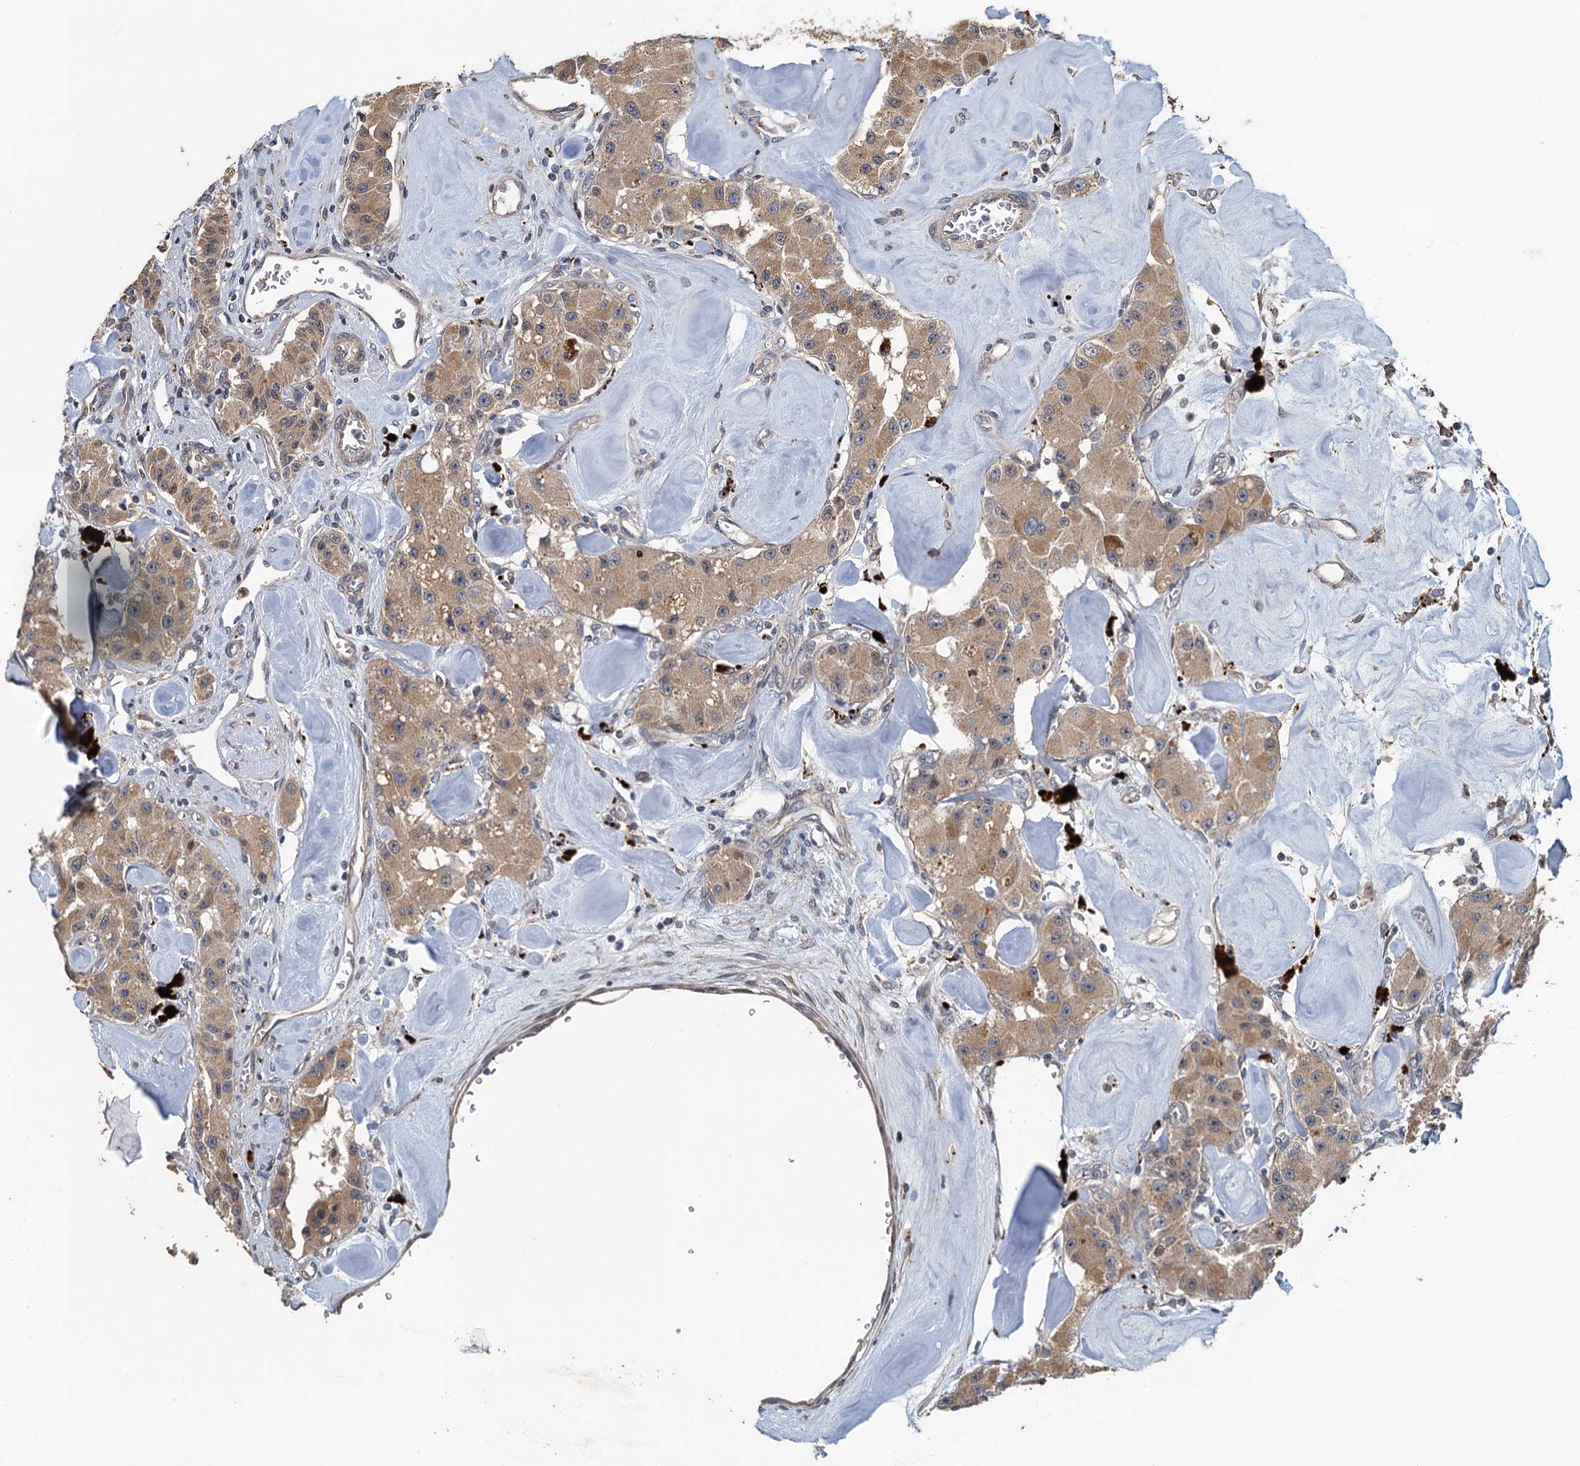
{"staining": {"intensity": "moderate", "quantity": ">75%", "location": "cytoplasmic/membranous"}, "tissue": "carcinoid", "cell_type": "Tumor cells", "image_type": "cancer", "snomed": [{"axis": "morphology", "description": "Carcinoid, malignant, NOS"}, {"axis": "topography", "description": "Pancreas"}], "caption": "DAB (3,3'-diaminobenzidine) immunohistochemical staining of human carcinoid (malignant) exhibits moderate cytoplasmic/membranous protein expression in about >75% of tumor cells. (IHC, brightfield microscopy, high magnification).", "gene": "AGRN", "patient": {"sex": "male", "age": 41}}